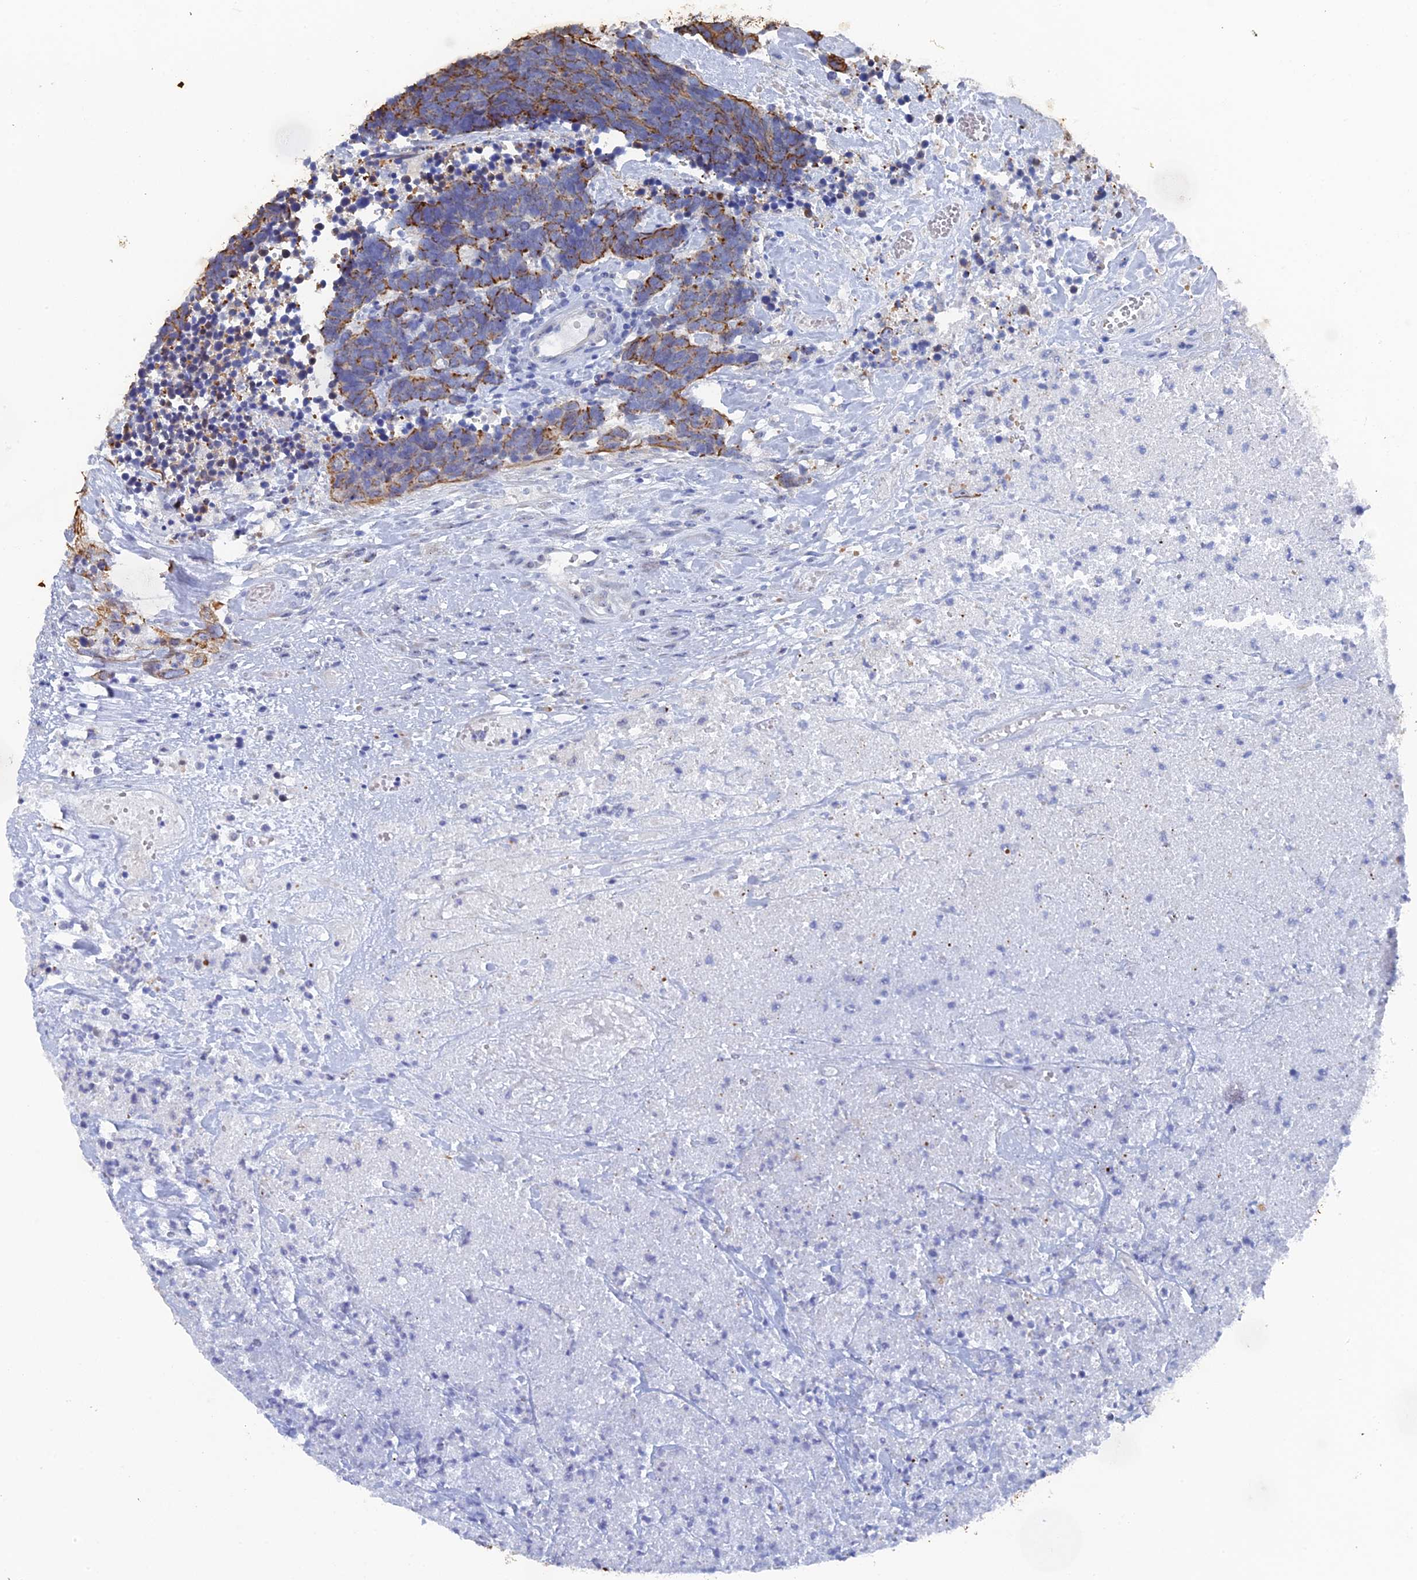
{"staining": {"intensity": "moderate", "quantity": "25%-75%", "location": "cytoplasmic/membranous"}, "tissue": "carcinoid", "cell_type": "Tumor cells", "image_type": "cancer", "snomed": [{"axis": "morphology", "description": "Carcinoma, NOS"}, {"axis": "morphology", "description": "Carcinoid, malignant, NOS"}, {"axis": "topography", "description": "Urinary bladder"}], "caption": "There is medium levels of moderate cytoplasmic/membranous positivity in tumor cells of carcinoma, as demonstrated by immunohistochemical staining (brown color).", "gene": "SRFBP1", "patient": {"sex": "male", "age": 57}}